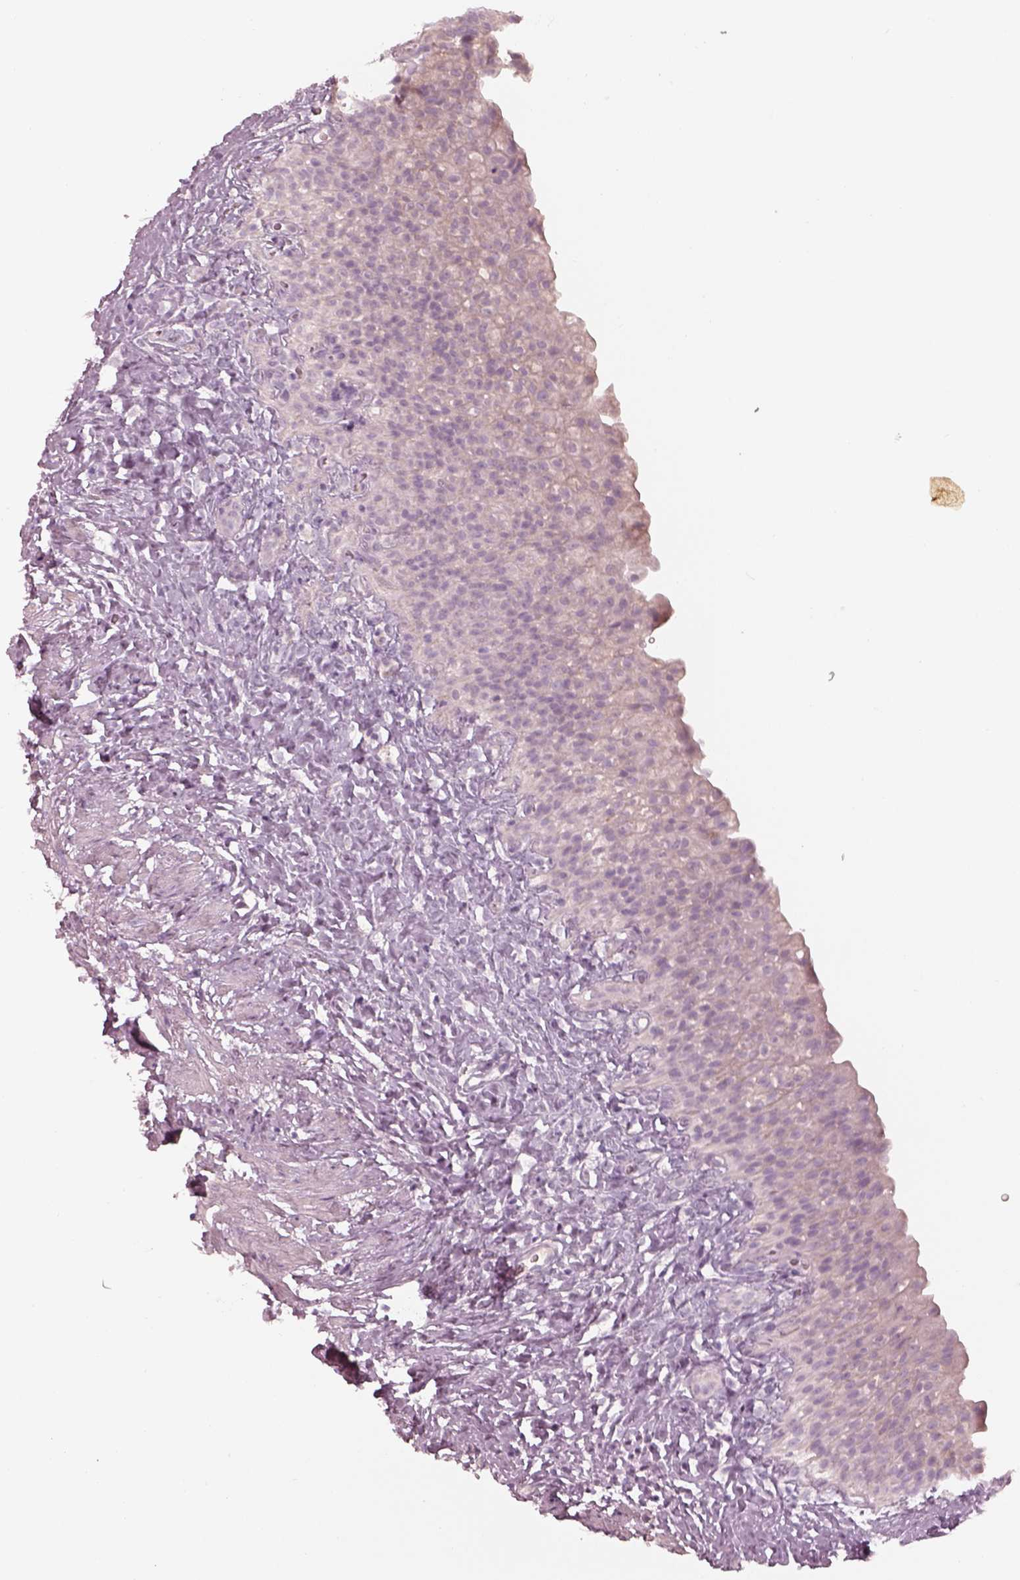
{"staining": {"intensity": "negative", "quantity": "none", "location": "none"}, "tissue": "urinary bladder", "cell_type": "Urothelial cells", "image_type": "normal", "snomed": [{"axis": "morphology", "description": "Normal tissue, NOS"}, {"axis": "topography", "description": "Urinary bladder"}], "caption": "The image demonstrates no significant positivity in urothelial cells of urinary bladder. (Brightfield microscopy of DAB (3,3'-diaminobenzidine) immunohistochemistry (IHC) at high magnification).", "gene": "SPATA6L", "patient": {"sex": "male", "age": 76}}